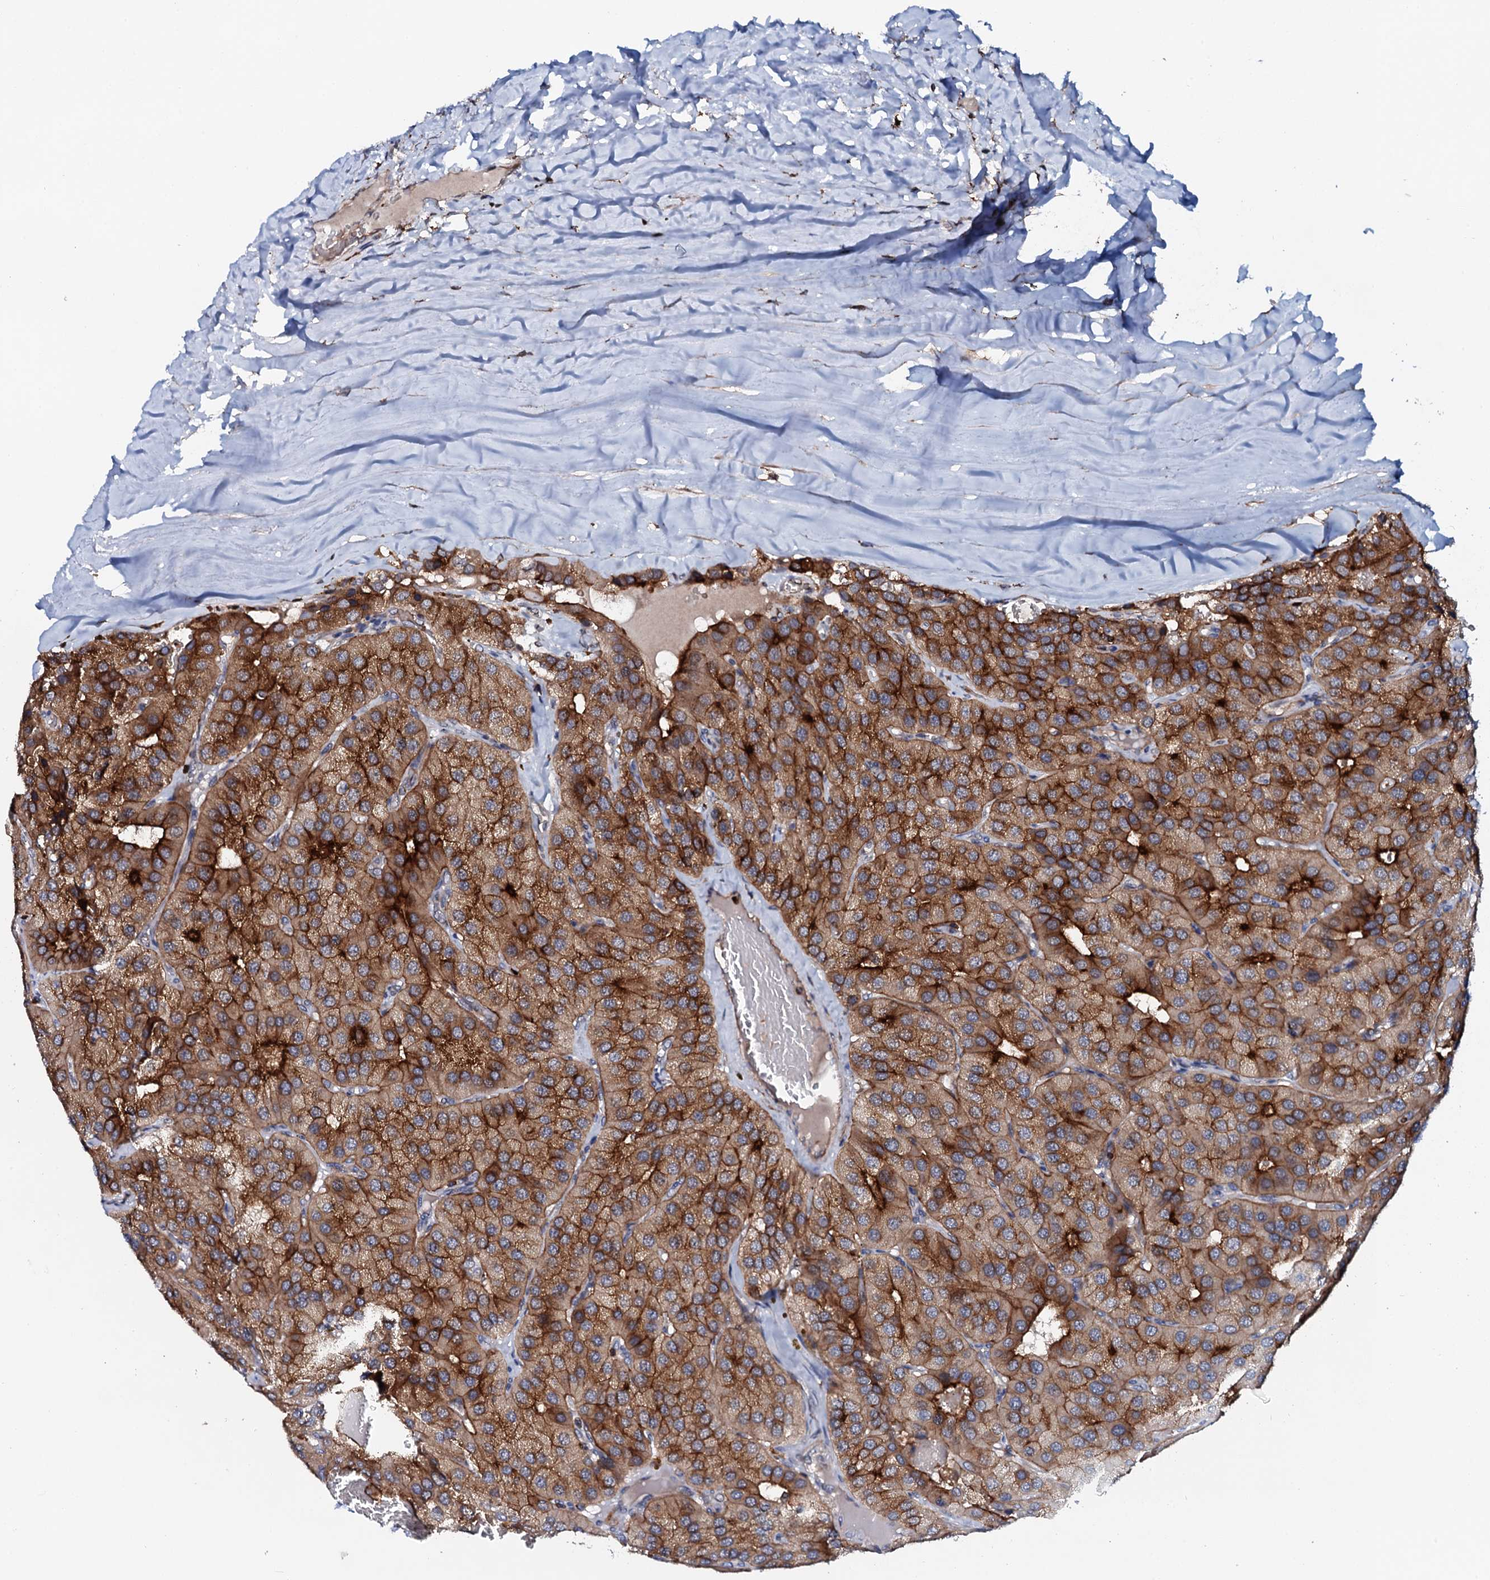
{"staining": {"intensity": "strong", "quantity": ">75%", "location": "cytoplasmic/membranous"}, "tissue": "parathyroid gland", "cell_type": "Glandular cells", "image_type": "normal", "snomed": [{"axis": "morphology", "description": "Normal tissue, NOS"}, {"axis": "morphology", "description": "Adenoma, NOS"}, {"axis": "topography", "description": "Parathyroid gland"}], "caption": "Immunohistochemical staining of unremarkable parathyroid gland demonstrates >75% levels of strong cytoplasmic/membranous protein expression in approximately >75% of glandular cells.", "gene": "VAMP8", "patient": {"sex": "female", "age": 86}}